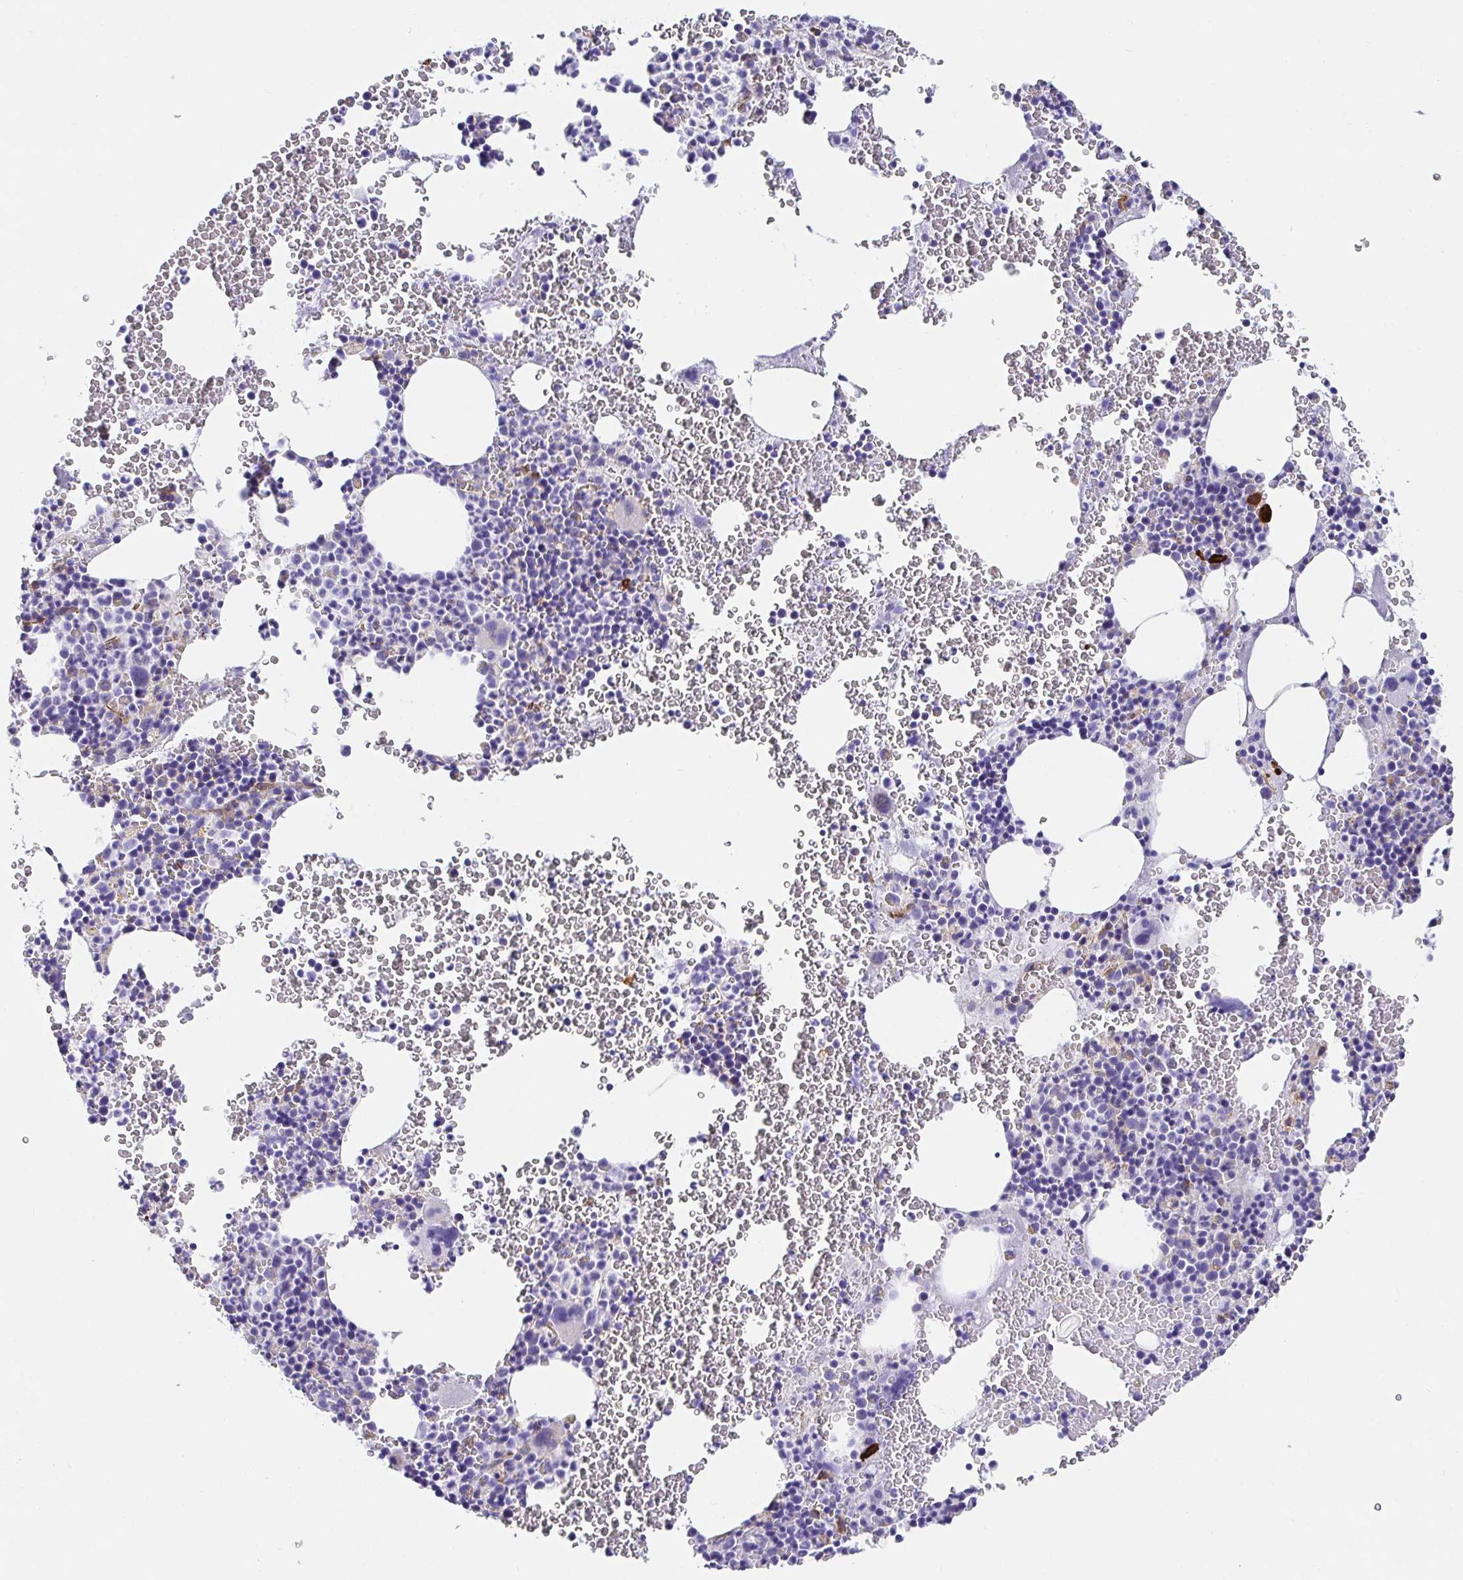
{"staining": {"intensity": "strong", "quantity": "<25%", "location": "cytoplasmic/membranous"}, "tissue": "bone marrow", "cell_type": "Hematopoietic cells", "image_type": "normal", "snomed": [{"axis": "morphology", "description": "Normal tissue, NOS"}, {"axis": "topography", "description": "Bone marrow"}], "caption": "Hematopoietic cells exhibit medium levels of strong cytoplasmic/membranous positivity in approximately <25% of cells in benign human bone marrow.", "gene": "DOCK1", "patient": {"sex": "male", "age": 47}}